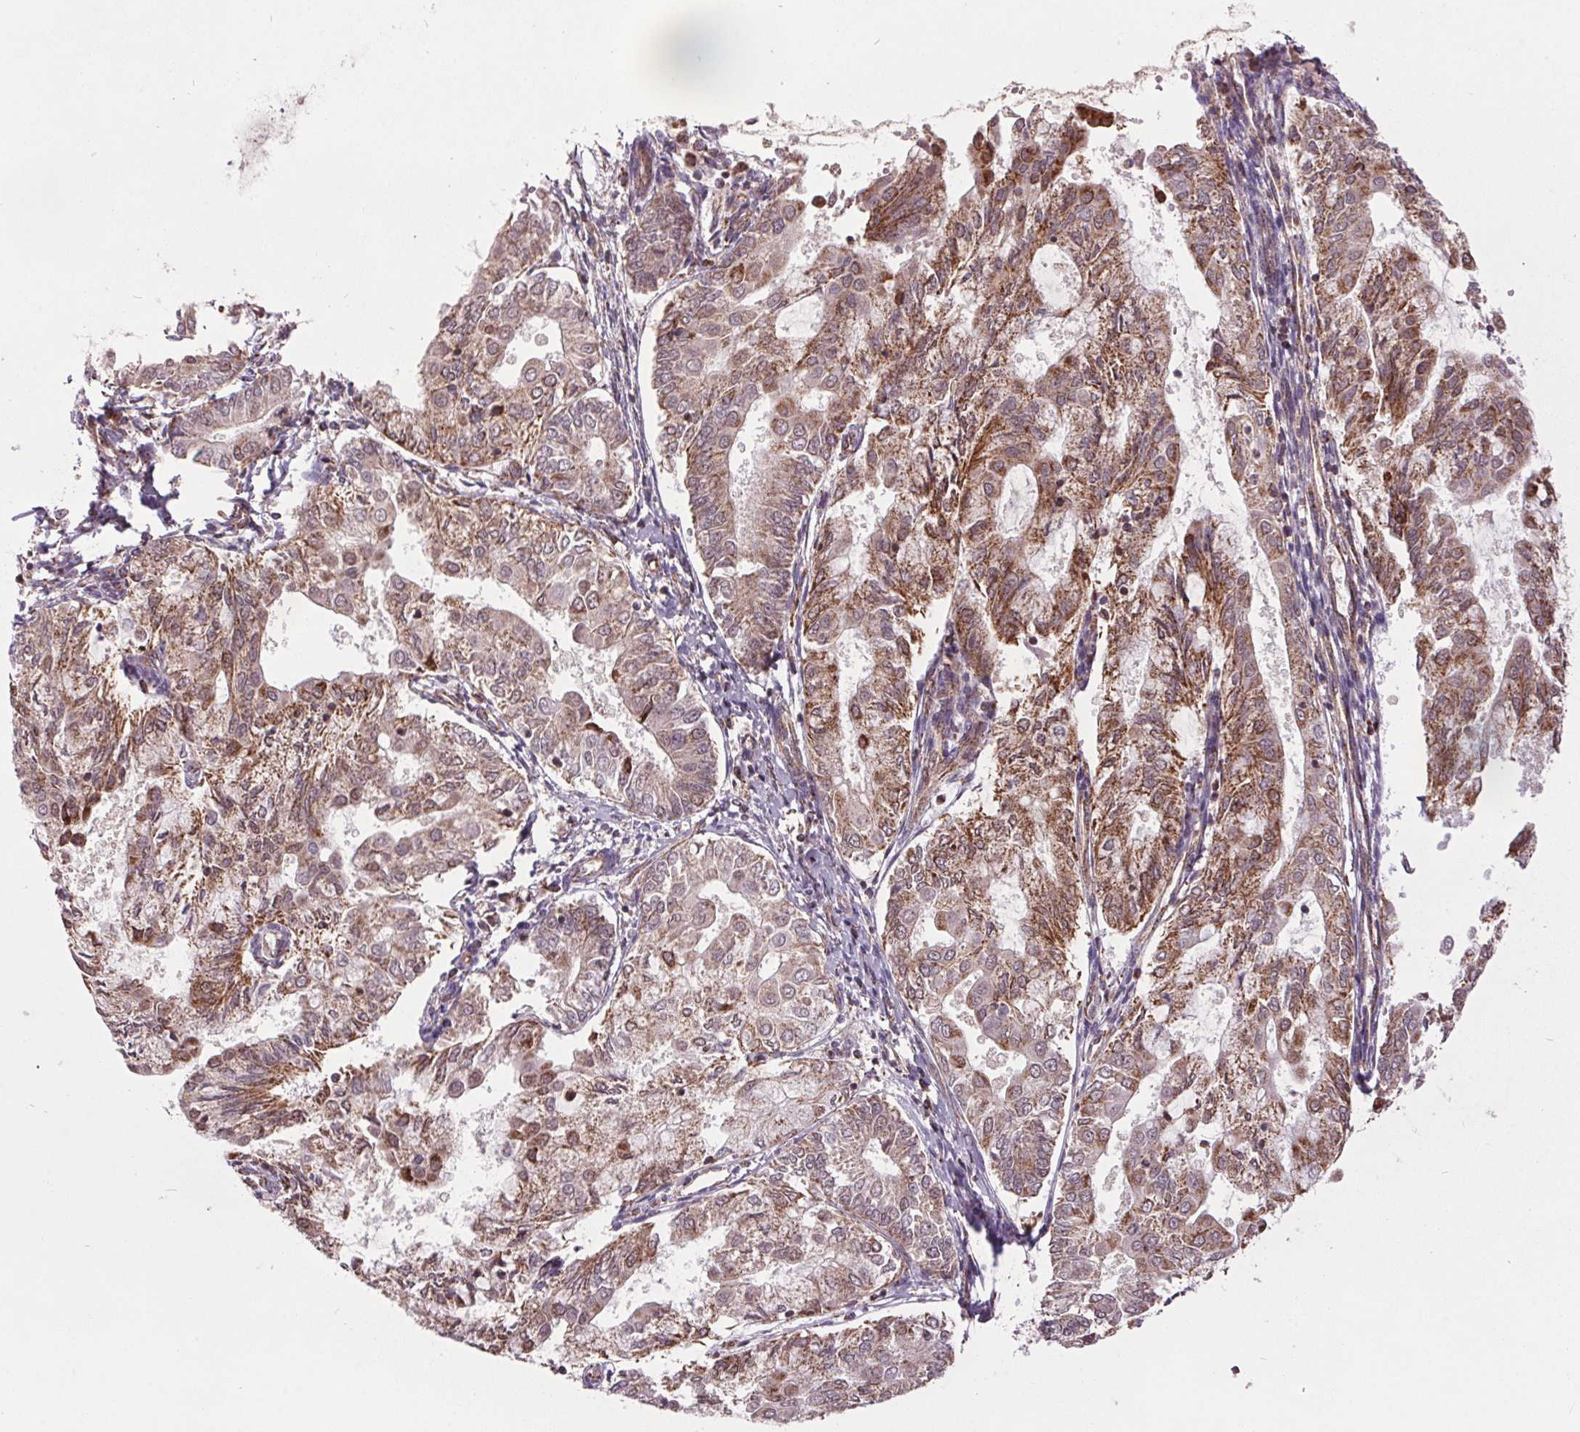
{"staining": {"intensity": "moderate", "quantity": ">75%", "location": "cytoplasmic/membranous"}, "tissue": "endometrial cancer", "cell_type": "Tumor cells", "image_type": "cancer", "snomed": [{"axis": "morphology", "description": "Adenocarcinoma, NOS"}, {"axis": "topography", "description": "Endometrium"}], "caption": "Endometrial cancer stained with IHC demonstrates moderate cytoplasmic/membranous expression in approximately >75% of tumor cells.", "gene": "NDUFS6", "patient": {"sex": "female", "age": 68}}